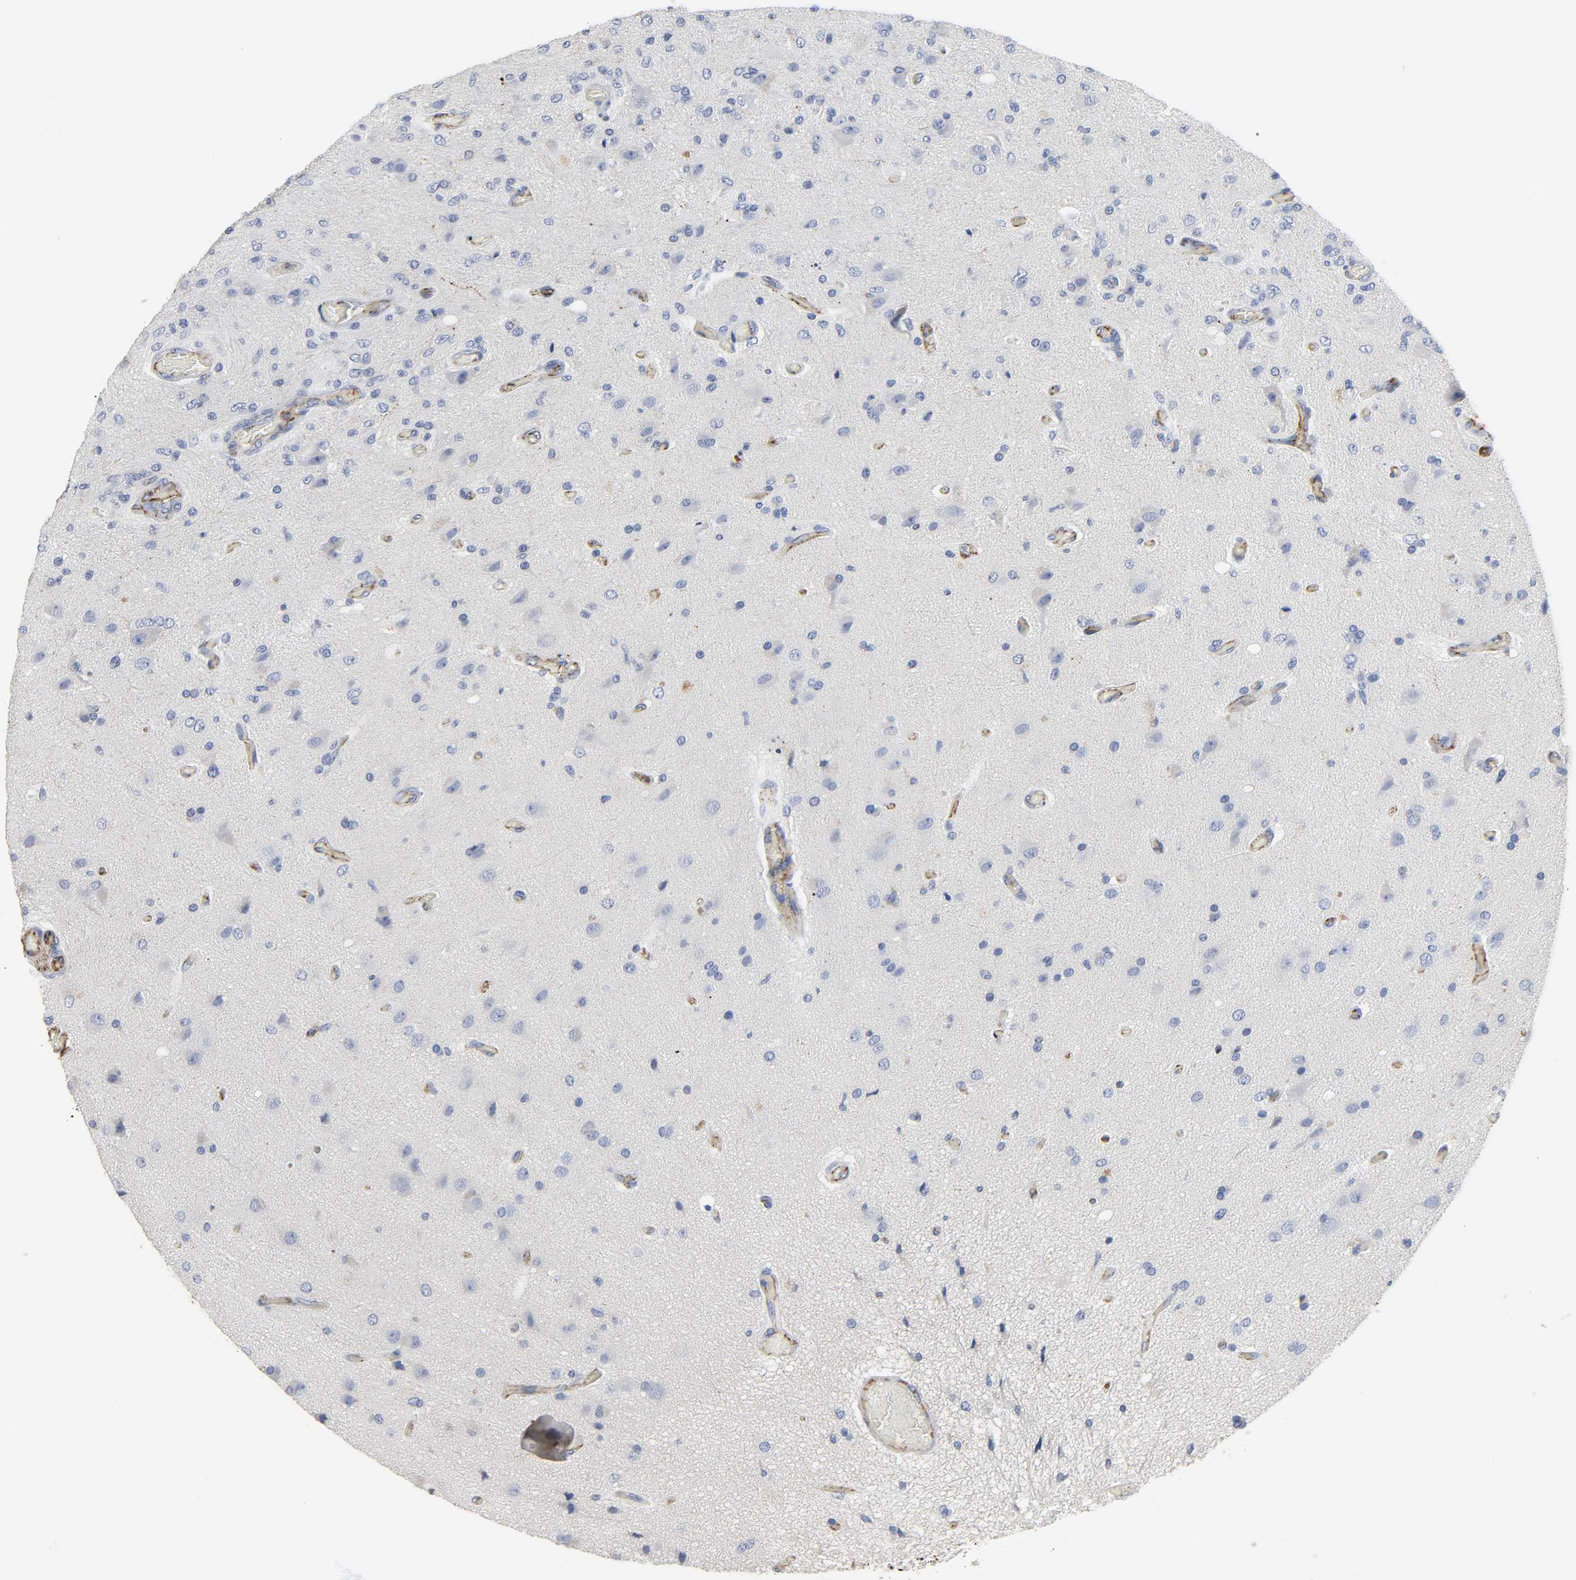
{"staining": {"intensity": "negative", "quantity": "none", "location": "none"}, "tissue": "glioma", "cell_type": "Tumor cells", "image_type": "cancer", "snomed": [{"axis": "morphology", "description": "Normal tissue, NOS"}, {"axis": "morphology", "description": "Glioma, malignant, High grade"}, {"axis": "topography", "description": "Cerebral cortex"}], "caption": "Tumor cells are negative for protein expression in human malignant high-grade glioma.", "gene": "PECAM1", "patient": {"sex": "male", "age": 77}}